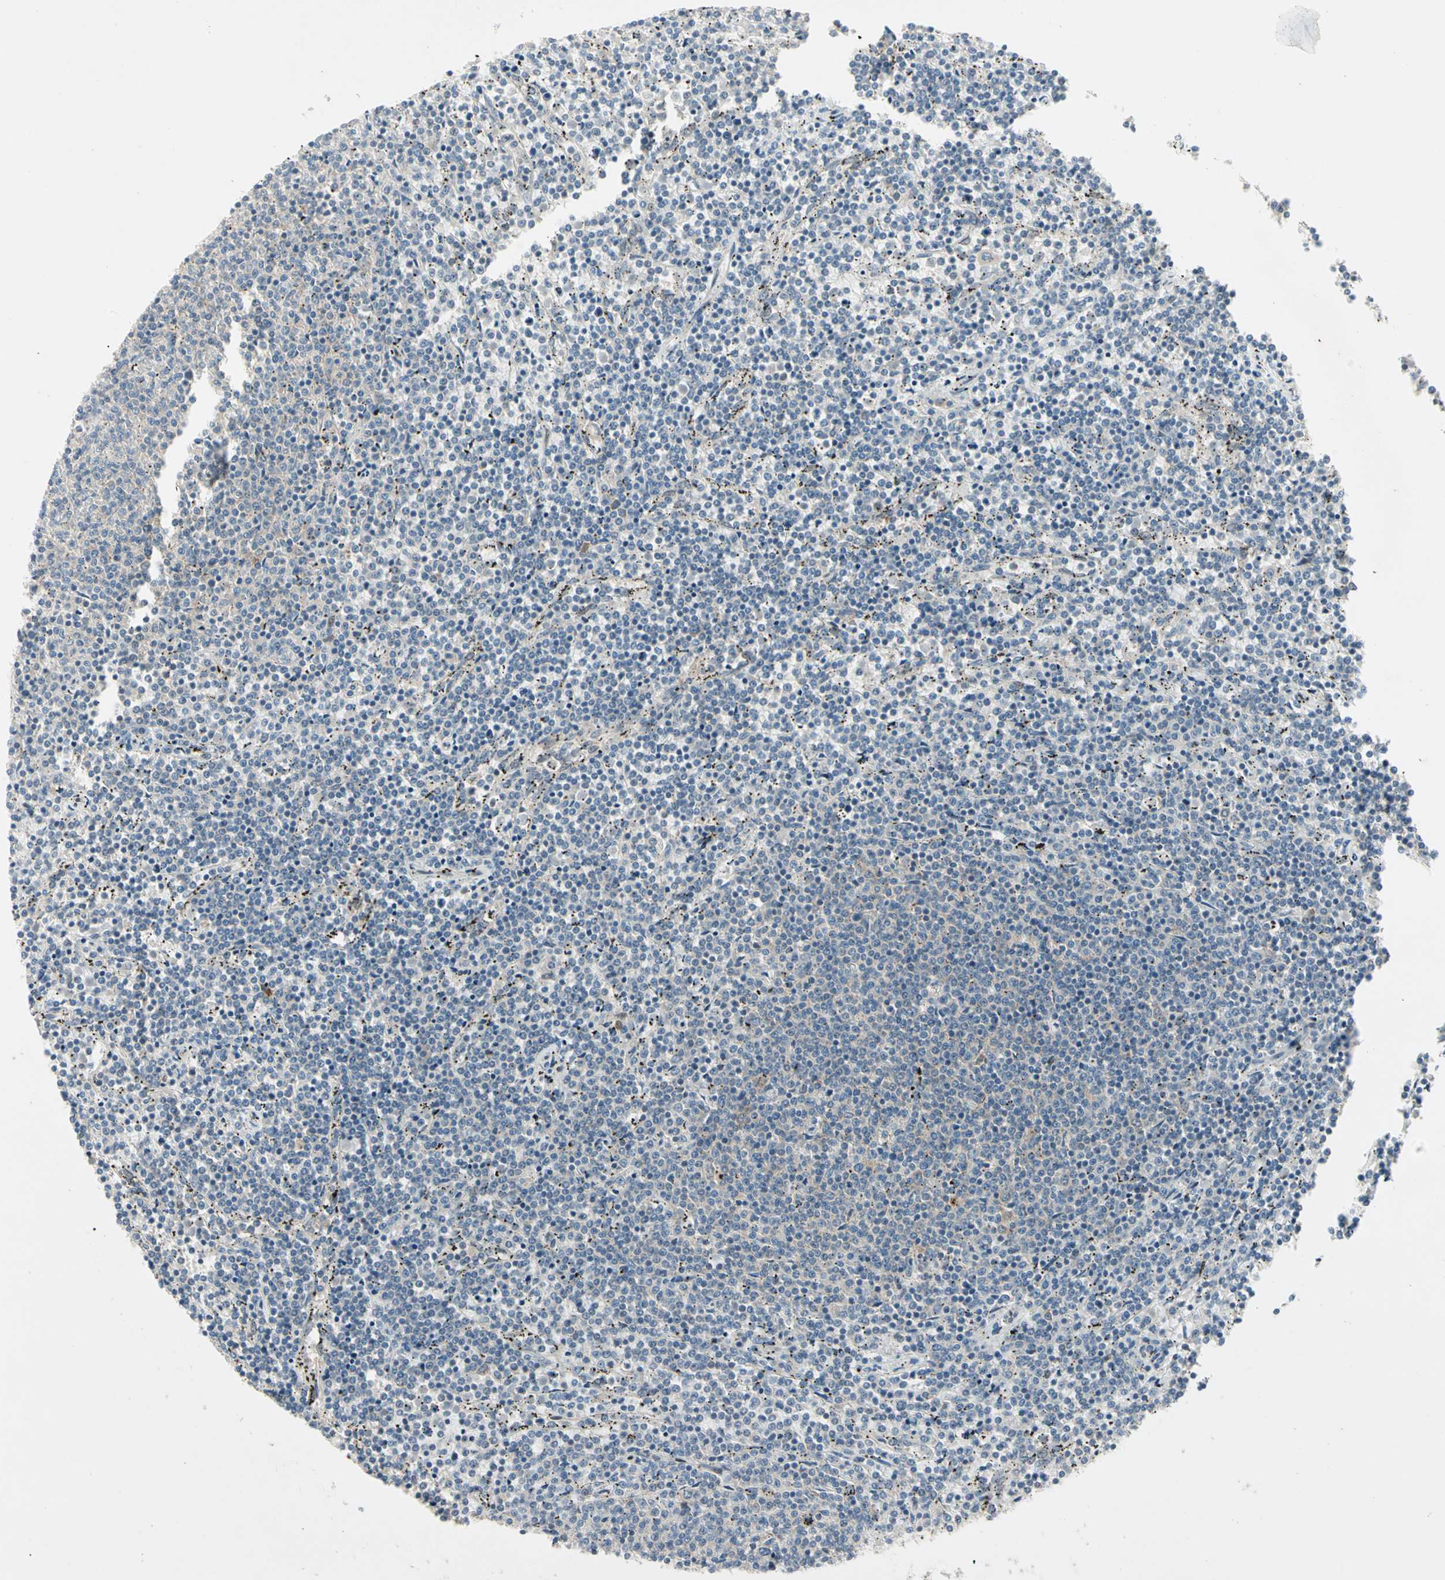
{"staining": {"intensity": "negative", "quantity": "none", "location": "none"}, "tissue": "lymphoma", "cell_type": "Tumor cells", "image_type": "cancer", "snomed": [{"axis": "morphology", "description": "Malignant lymphoma, non-Hodgkin's type, Low grade"}, {"axis": "topography", "description": "Spleen"}], "caption": "There is no significant staining in tumor cells of malignant lymphoma, non-Hodgkin's type (low-grade).", "gene": "IL1R1", "patient": {"sex": "female", "age": 50}}